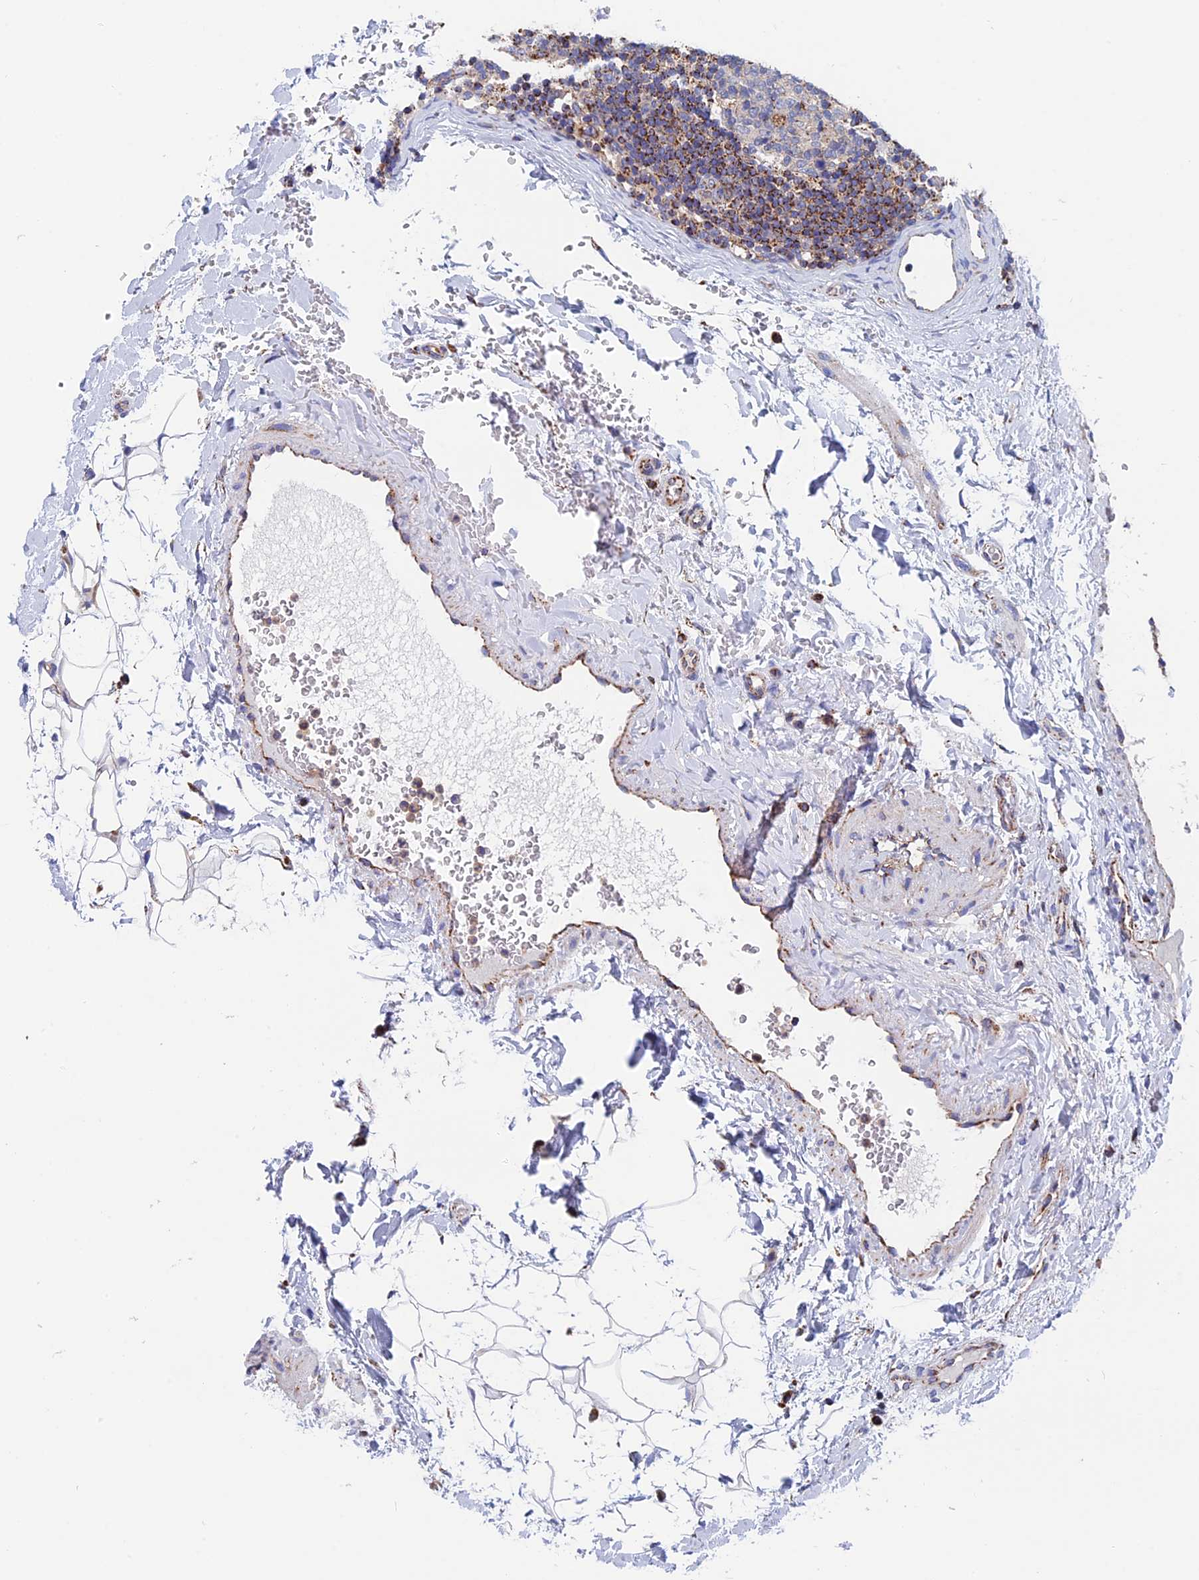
{"staining": {"intensity": "negative", "quantity": "none", "location": "none"}, "tissue": "lymph node", "cell_type": "Germinal center cells", "image_type": "normal", "snomed": [{"axis": "morphology", "description": "Normal tissue, NOS"}, {"axis": "topography", "description": "Lymph node"}], "caption": "IHC micrograph of benign lymph node stained for a protein (brown), which exhibits no positivity in germinal center cells. The staining was performed using DAB to visualize the protein expression in brown, while the nuclei were stained in blue with hematoxylin (Magnification: 20x).", "gene": "WDR83", "patient": {"sex": "female", "age": 22}}